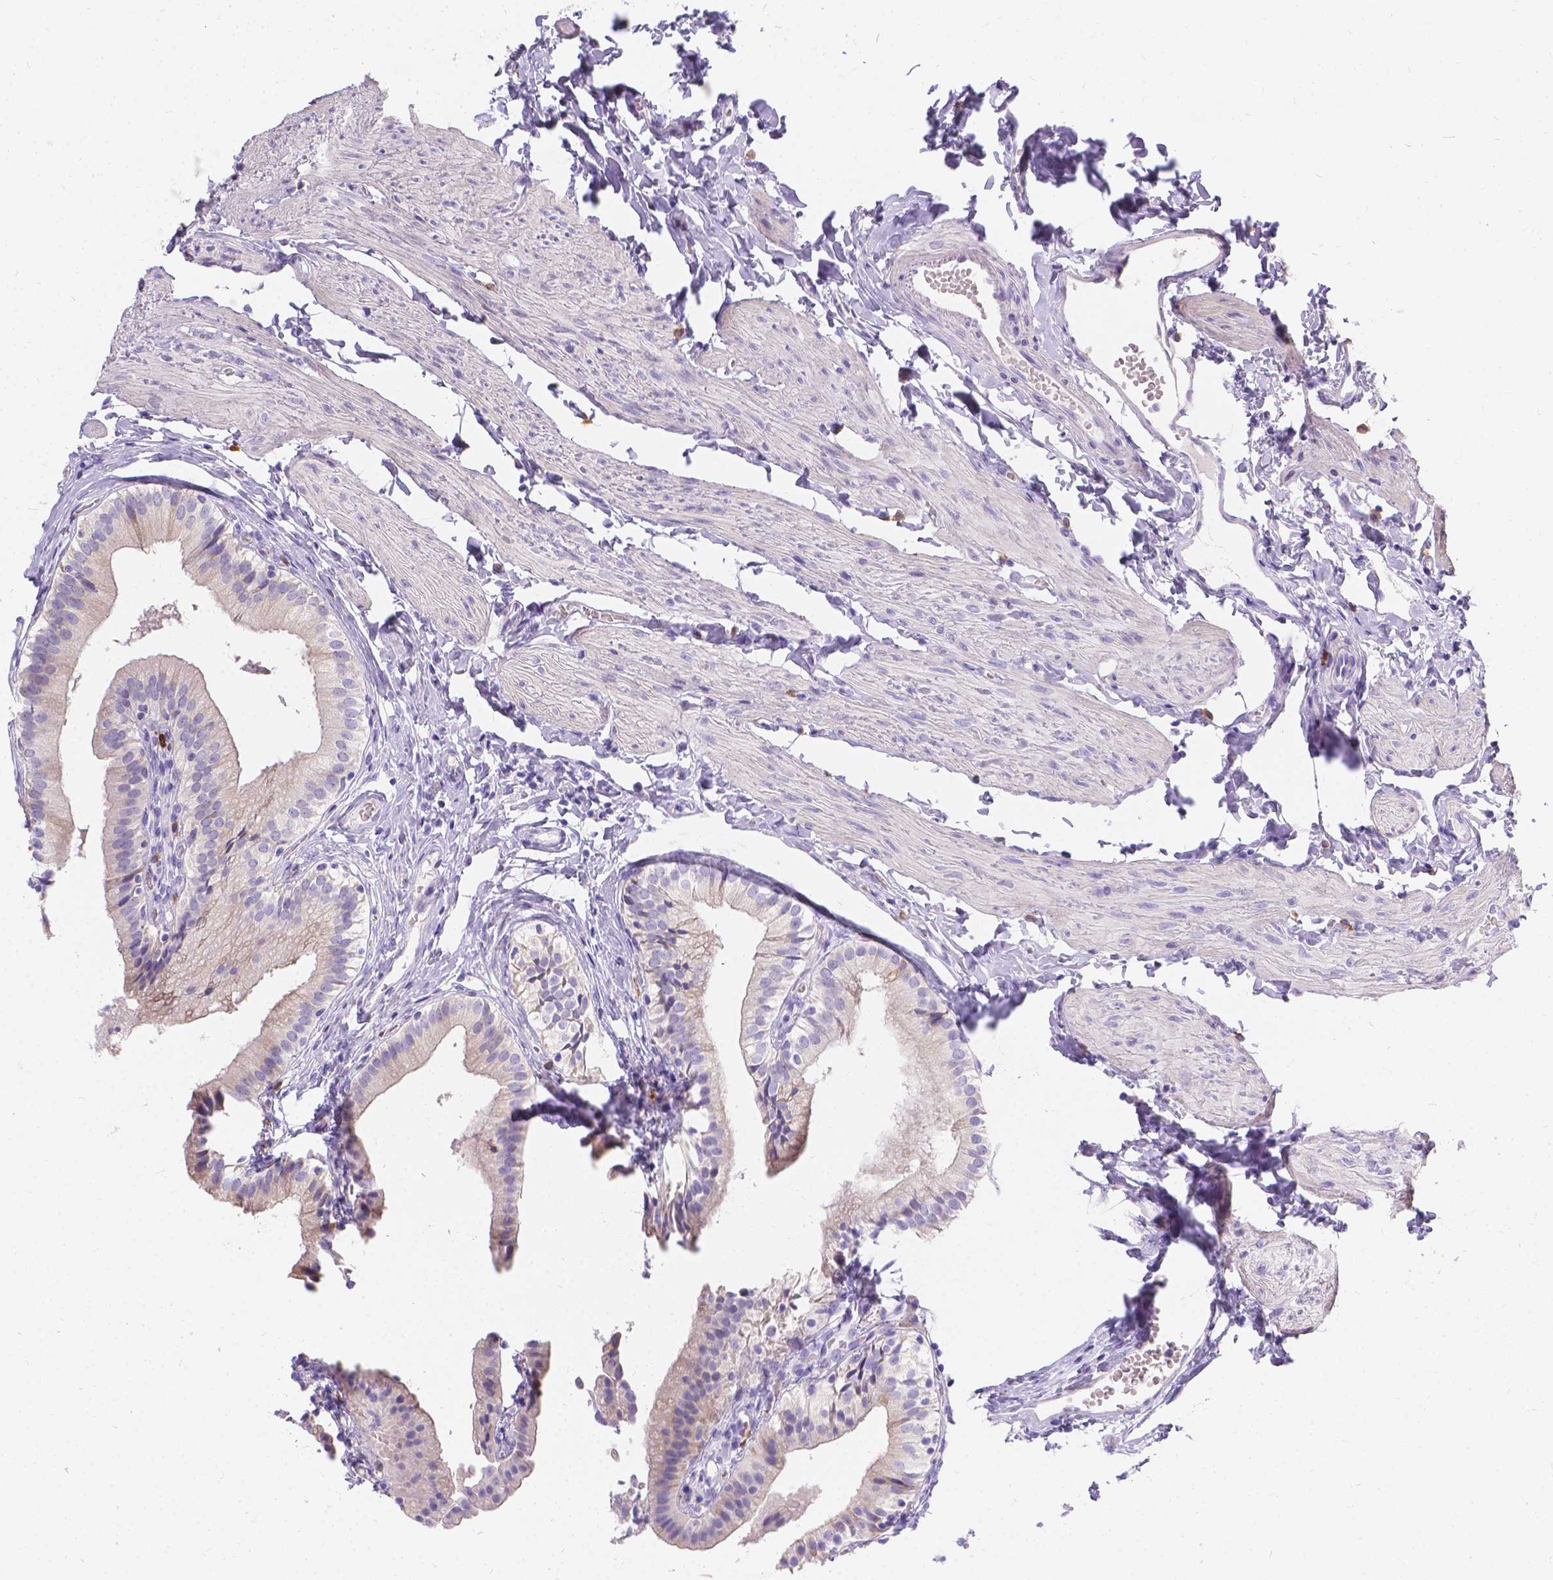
{"staining": {"intensity": "weak", "quantity": "<25%", "location": "cytoplasmic/membranous"}, "tissue": "gallbladder", "cell_type": "Glandular cells", "image_type": "normal", "snomed": [{"axis": "morphology", "description": "Normal tissue, NOS"}, {"axis": "topography", "description": "Gallbladder"}], "caption": "IHC of normal human gallbladder shows no staining in glandular cells. The staining is performed using DAB (3,3'-diaminobenzidine) brown chromogen with nuclei counter-stained in using hematoxylin.", "gene": "GNRHR", "patient": {"sex": "female", "age": 47}}